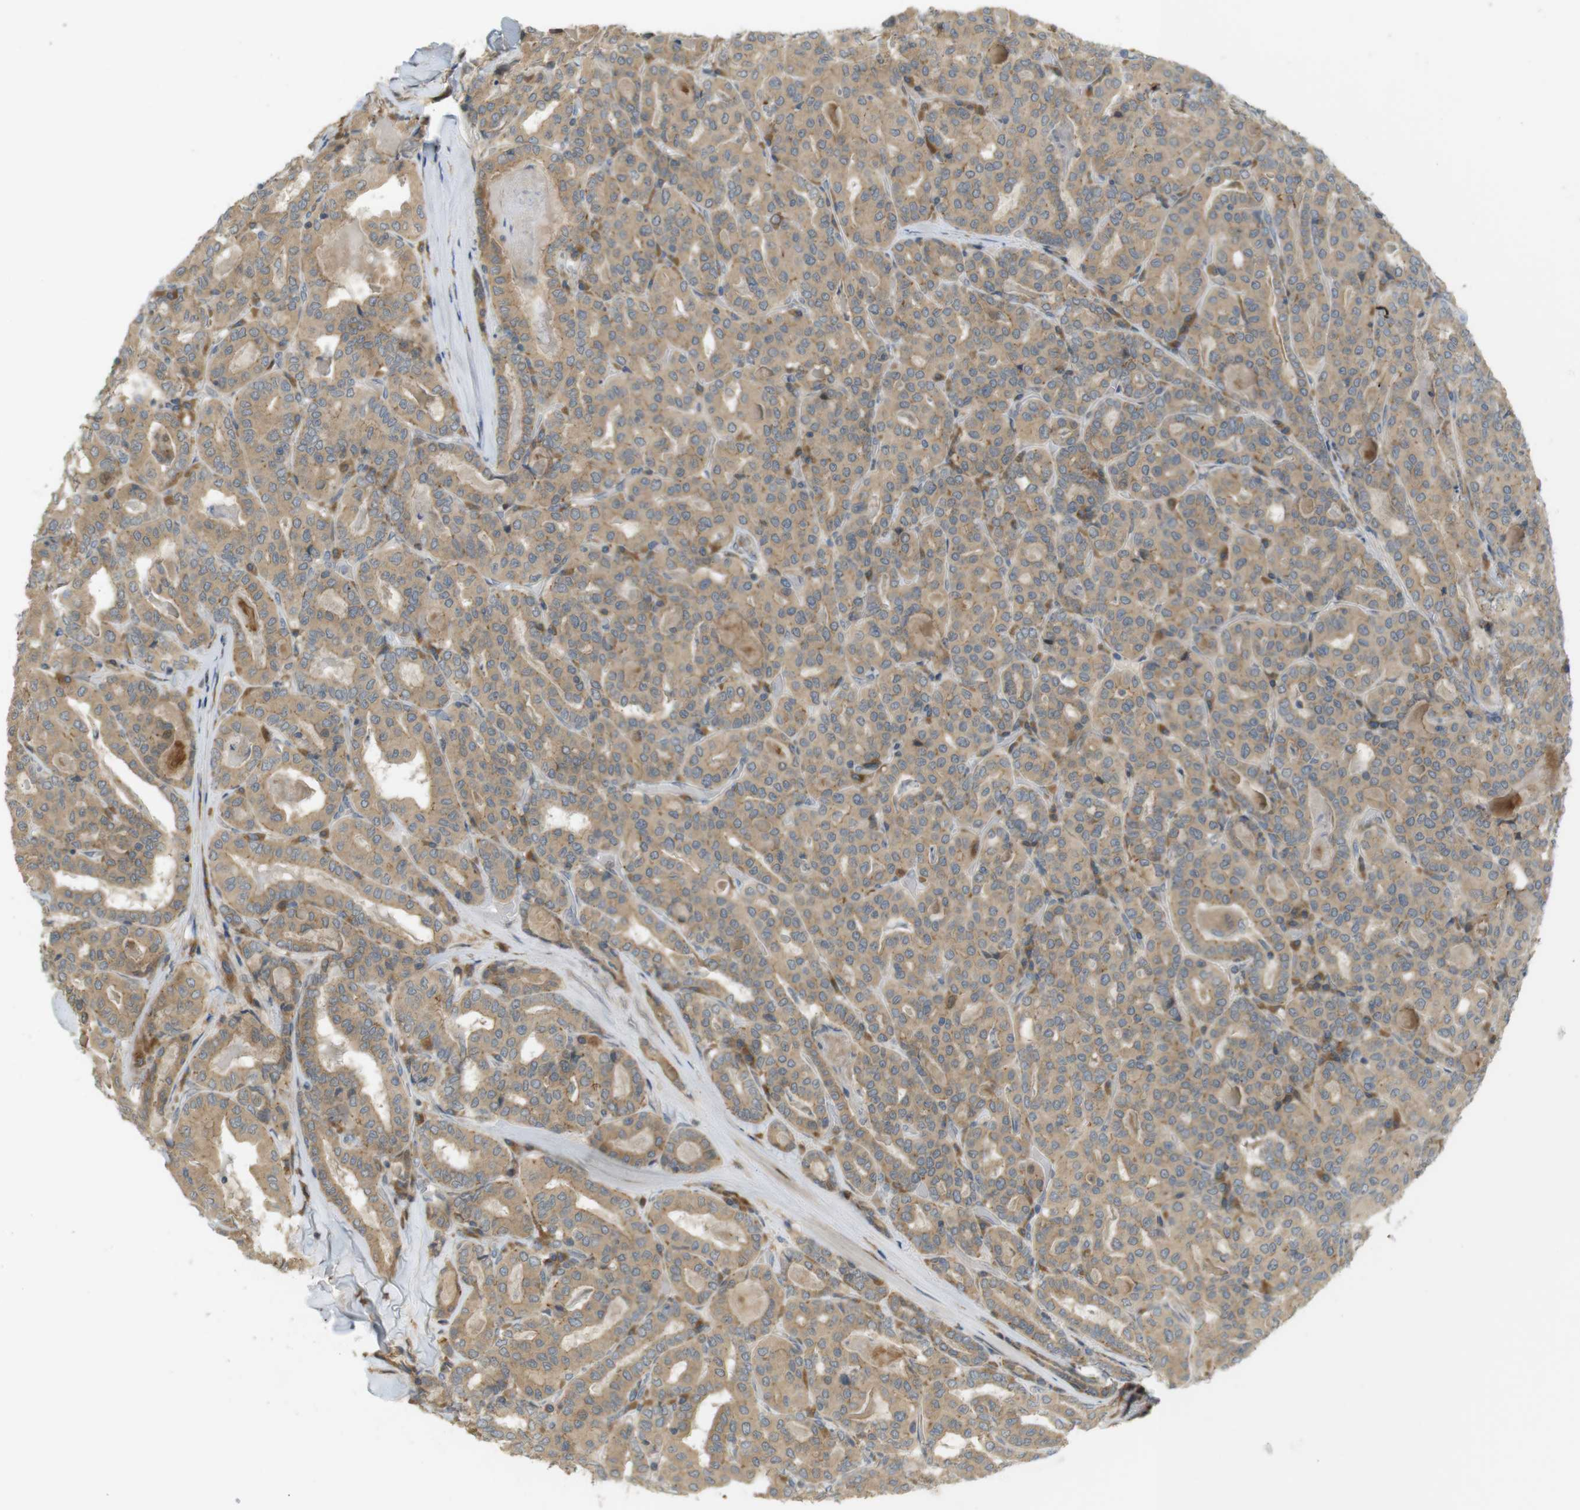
{"staining": {"intensity": "moderate", "quantity": ">75%", "location": "cytoplasmic/membranous"}, "tissue": "thyroid cancer", "cell_type": "Tumor cells", "image_type": "cancer", "snomed": [{"axis": "morphology", "description": "Papillary adenocarcinoma, NOS"}, {"axis": "topography", "description": "Thyroid gland"}], "caption": "Tumor cells show medium levels of moderate cytoplasmic/membranous expression in about >75% of cells in thyroid papillary adenocarcinoma.", "gene": "CLRN3", "patient": {"sex": "female", "age": 42}}